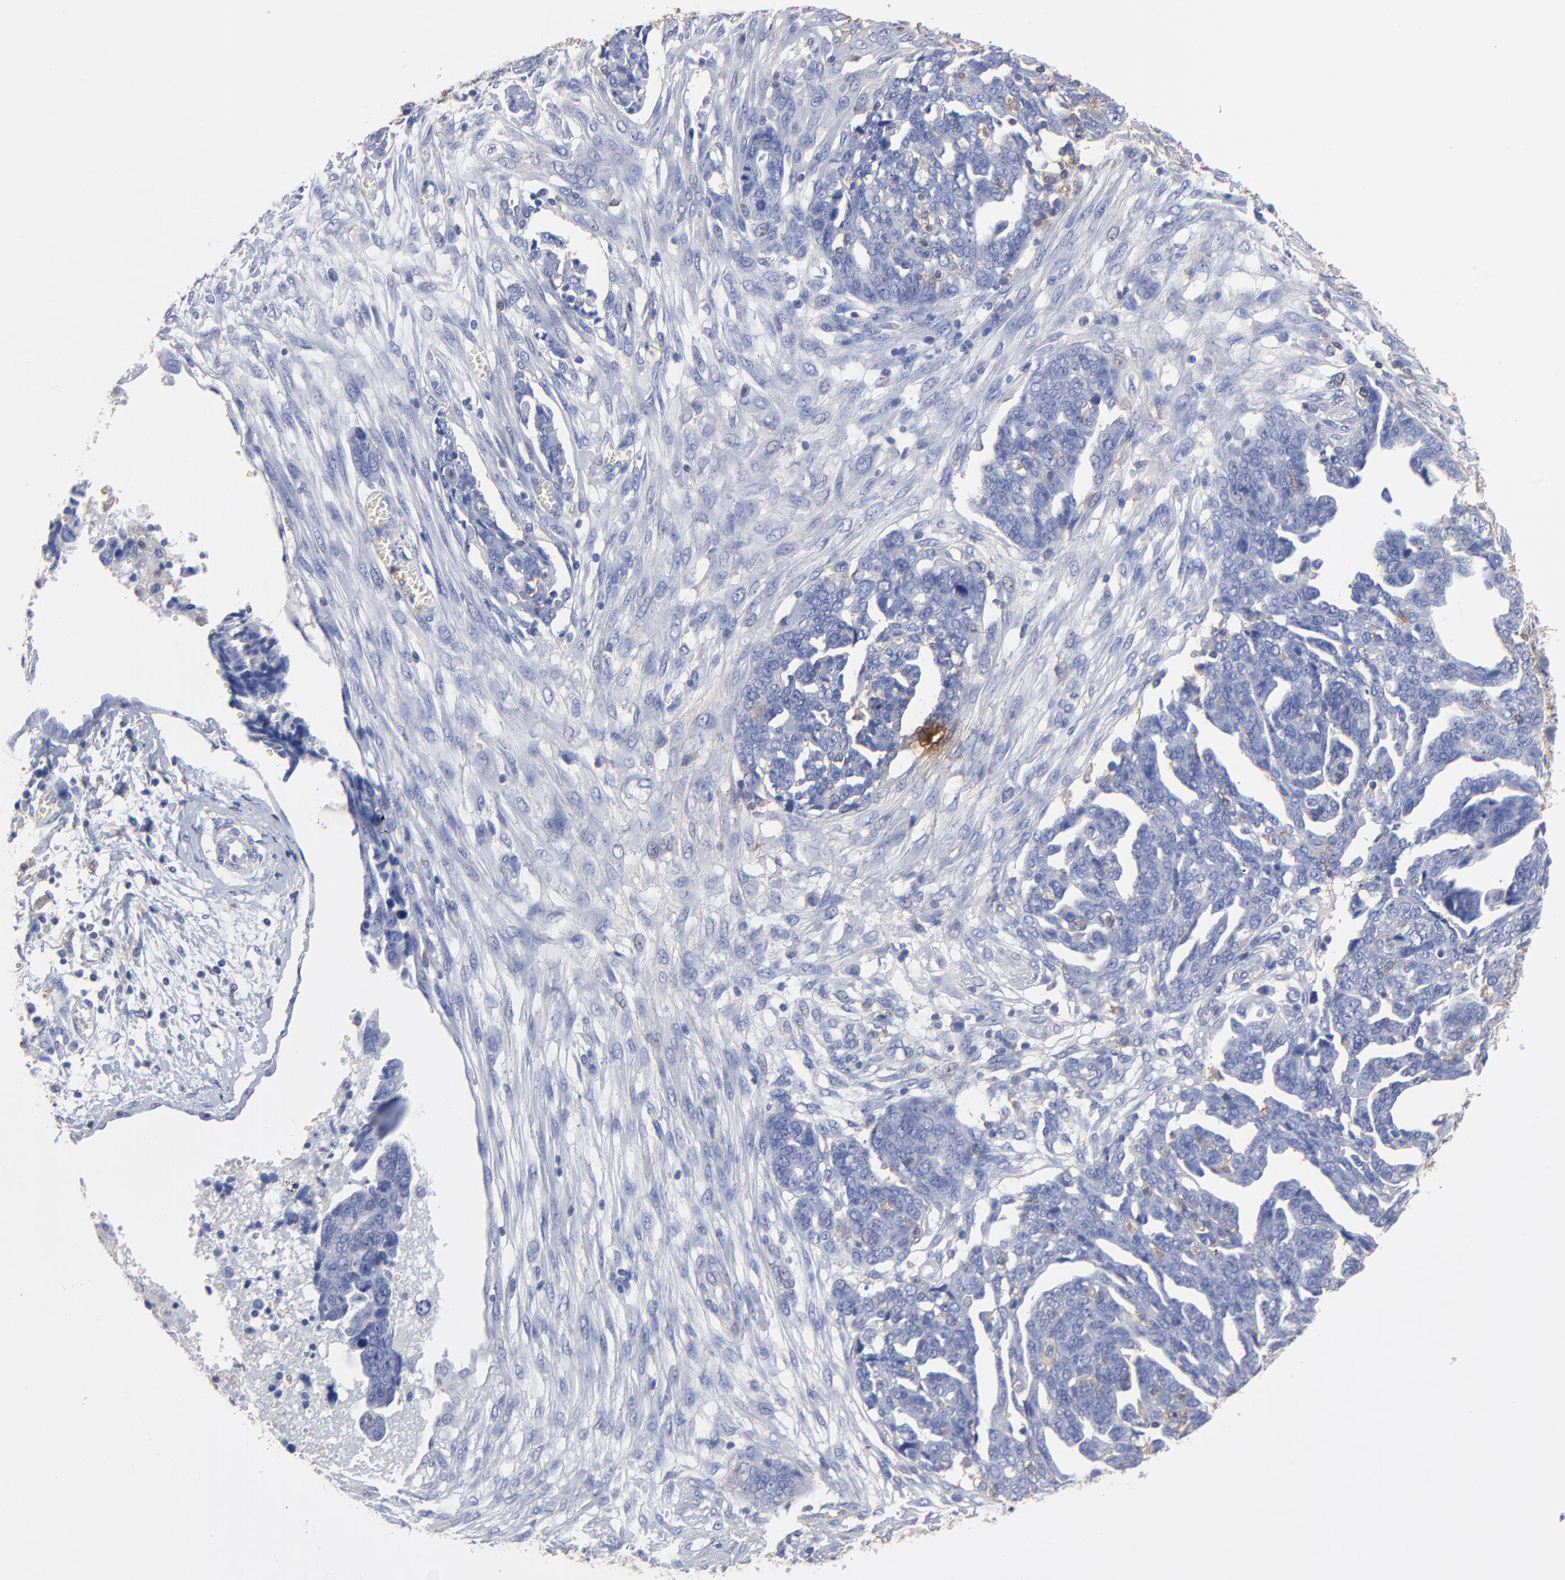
{"staining": {"intensity": "negative", "quantity": "none", "location": "none"}, "tissue": "ovarian cancer", "cell_type": "Tumor cells", "image_type": "cancer", "snomed": [{"axis": "morphology", "description": "Normal tissue, NOS"}, {"axis": "morphology", "description": "Cystadenocarcinoma, serous, NOS"}, {"axis": "topography", "description": "Fallopian tube"}, {"axis": "topography", "description": "Ovary"}], "caption": "Ovarian cancer stained for a protein using immunohistochemistry (IHC) reveals no staining tumor cells.", "gene": "ASL", "patient": {"sex": "female", "age": 56}}